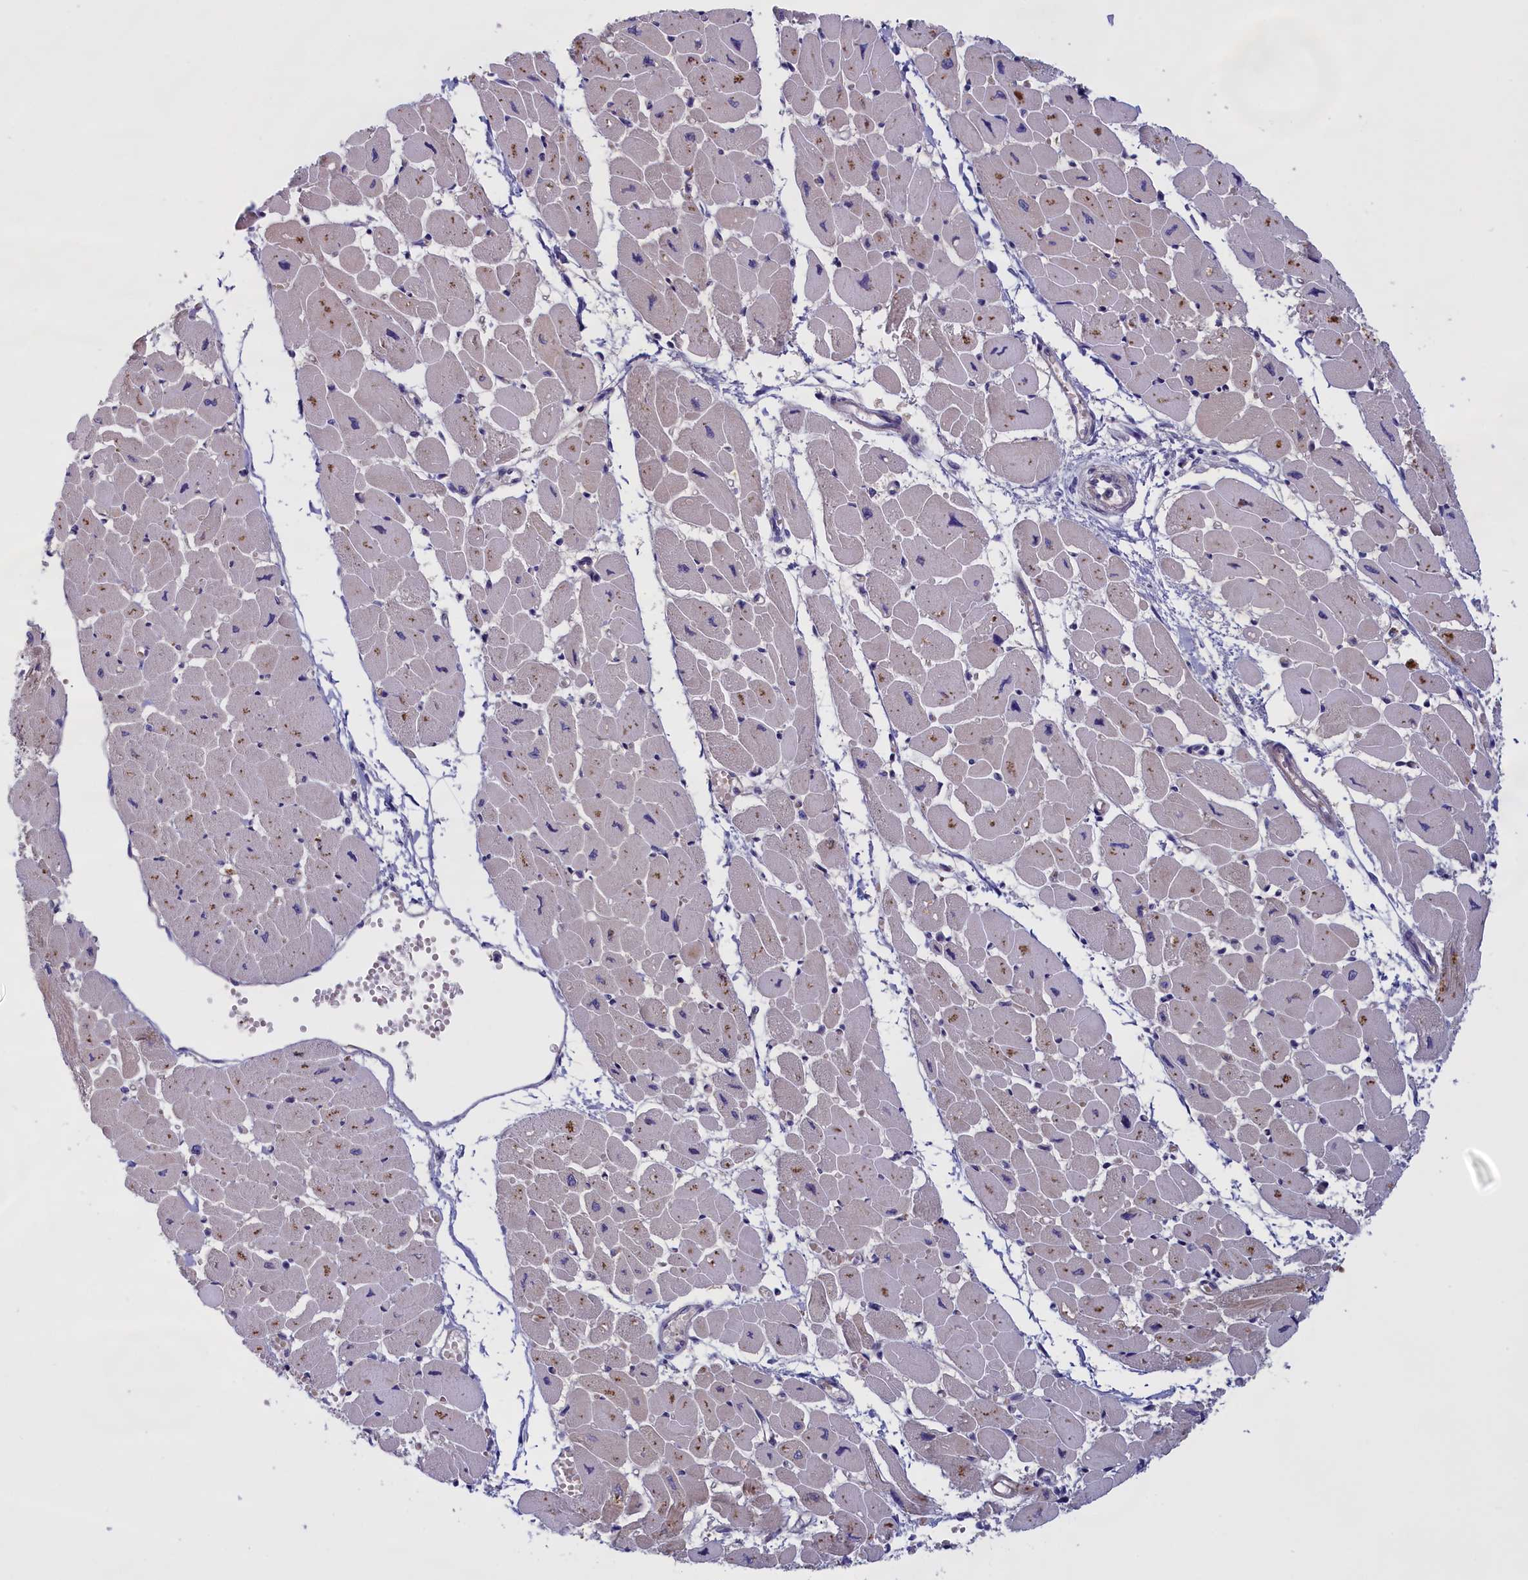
{"staining": {"intensity": "moderate", "quantity": "25%-75%", "location": "cytoplasmic/membranous"}, "tissue": "heart muscle", "cell_type": "Cardiomyocytes", "image_type": "normal", "snomed": [{"axis": "morphology", "description": "Normal tissue, NOS"}, {"axis": "topography", "description": "Heart"}], "caption": "Immunohistochemistry (IHC) micrograph of normal heart muscle stained for a protein (brown), which exhibits medium levels of moderate cytoplasmic/membranous positivity in approximately 25%-75% of cardiomyocytes.", "gene": "IGFALS", "patient": {"sex": "female", "age": 54}}